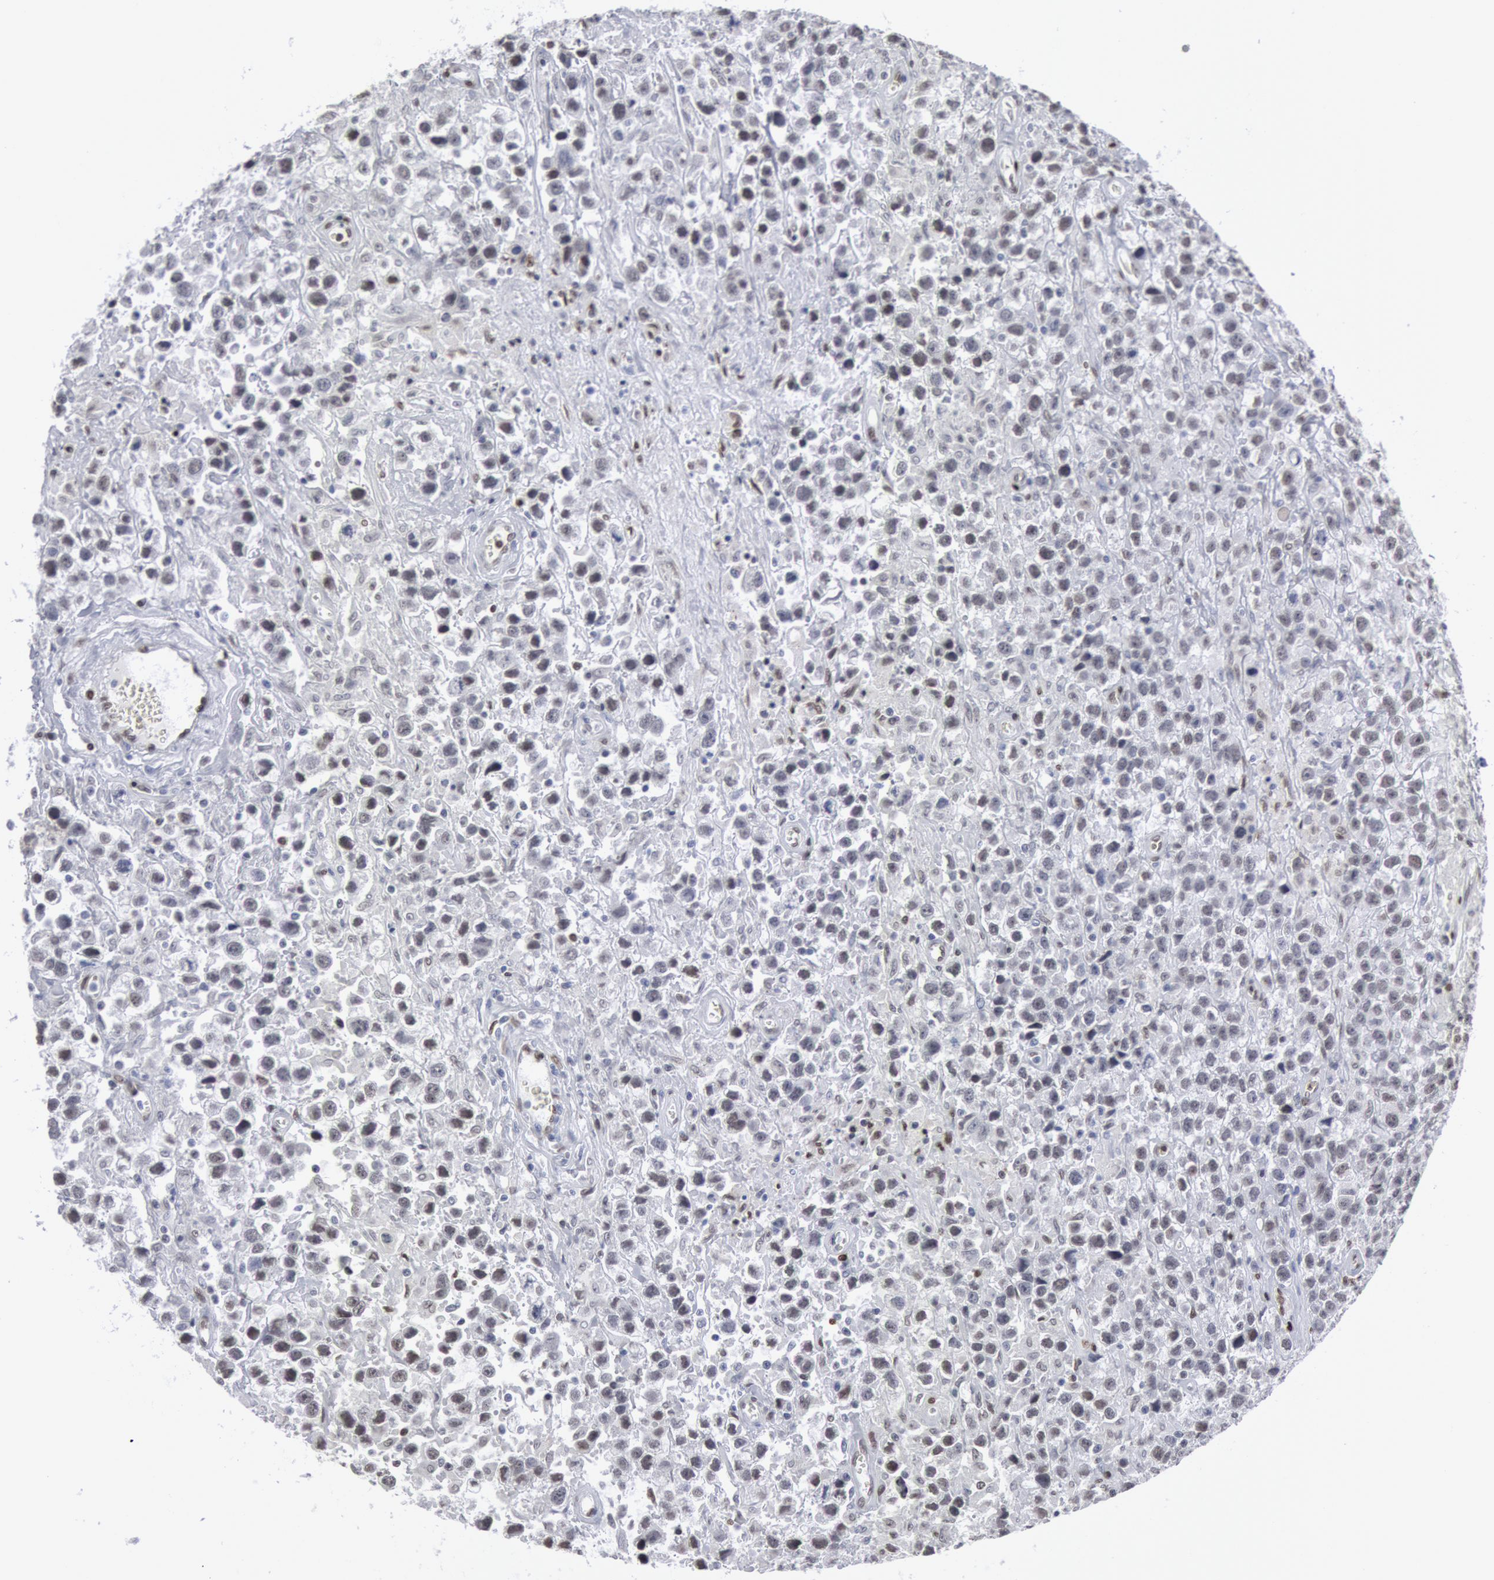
{"staining": {"intensity": "negative", "quantity": "none", "location": "none"}, "tissue": "testis cancer", "cell_type": "Tumor cells", "image_type": "cancer", "snomed": [{"axis": "morphology", "description": "Seminoma, NOS"}, {"axis": "topography", "description": "Testis"}], "caption": "The micrograph exhibits no significant expression in tumor cells of testis seminoma.", "gene": "MECP2", "patient": {"sex": "male", "age": 43}}